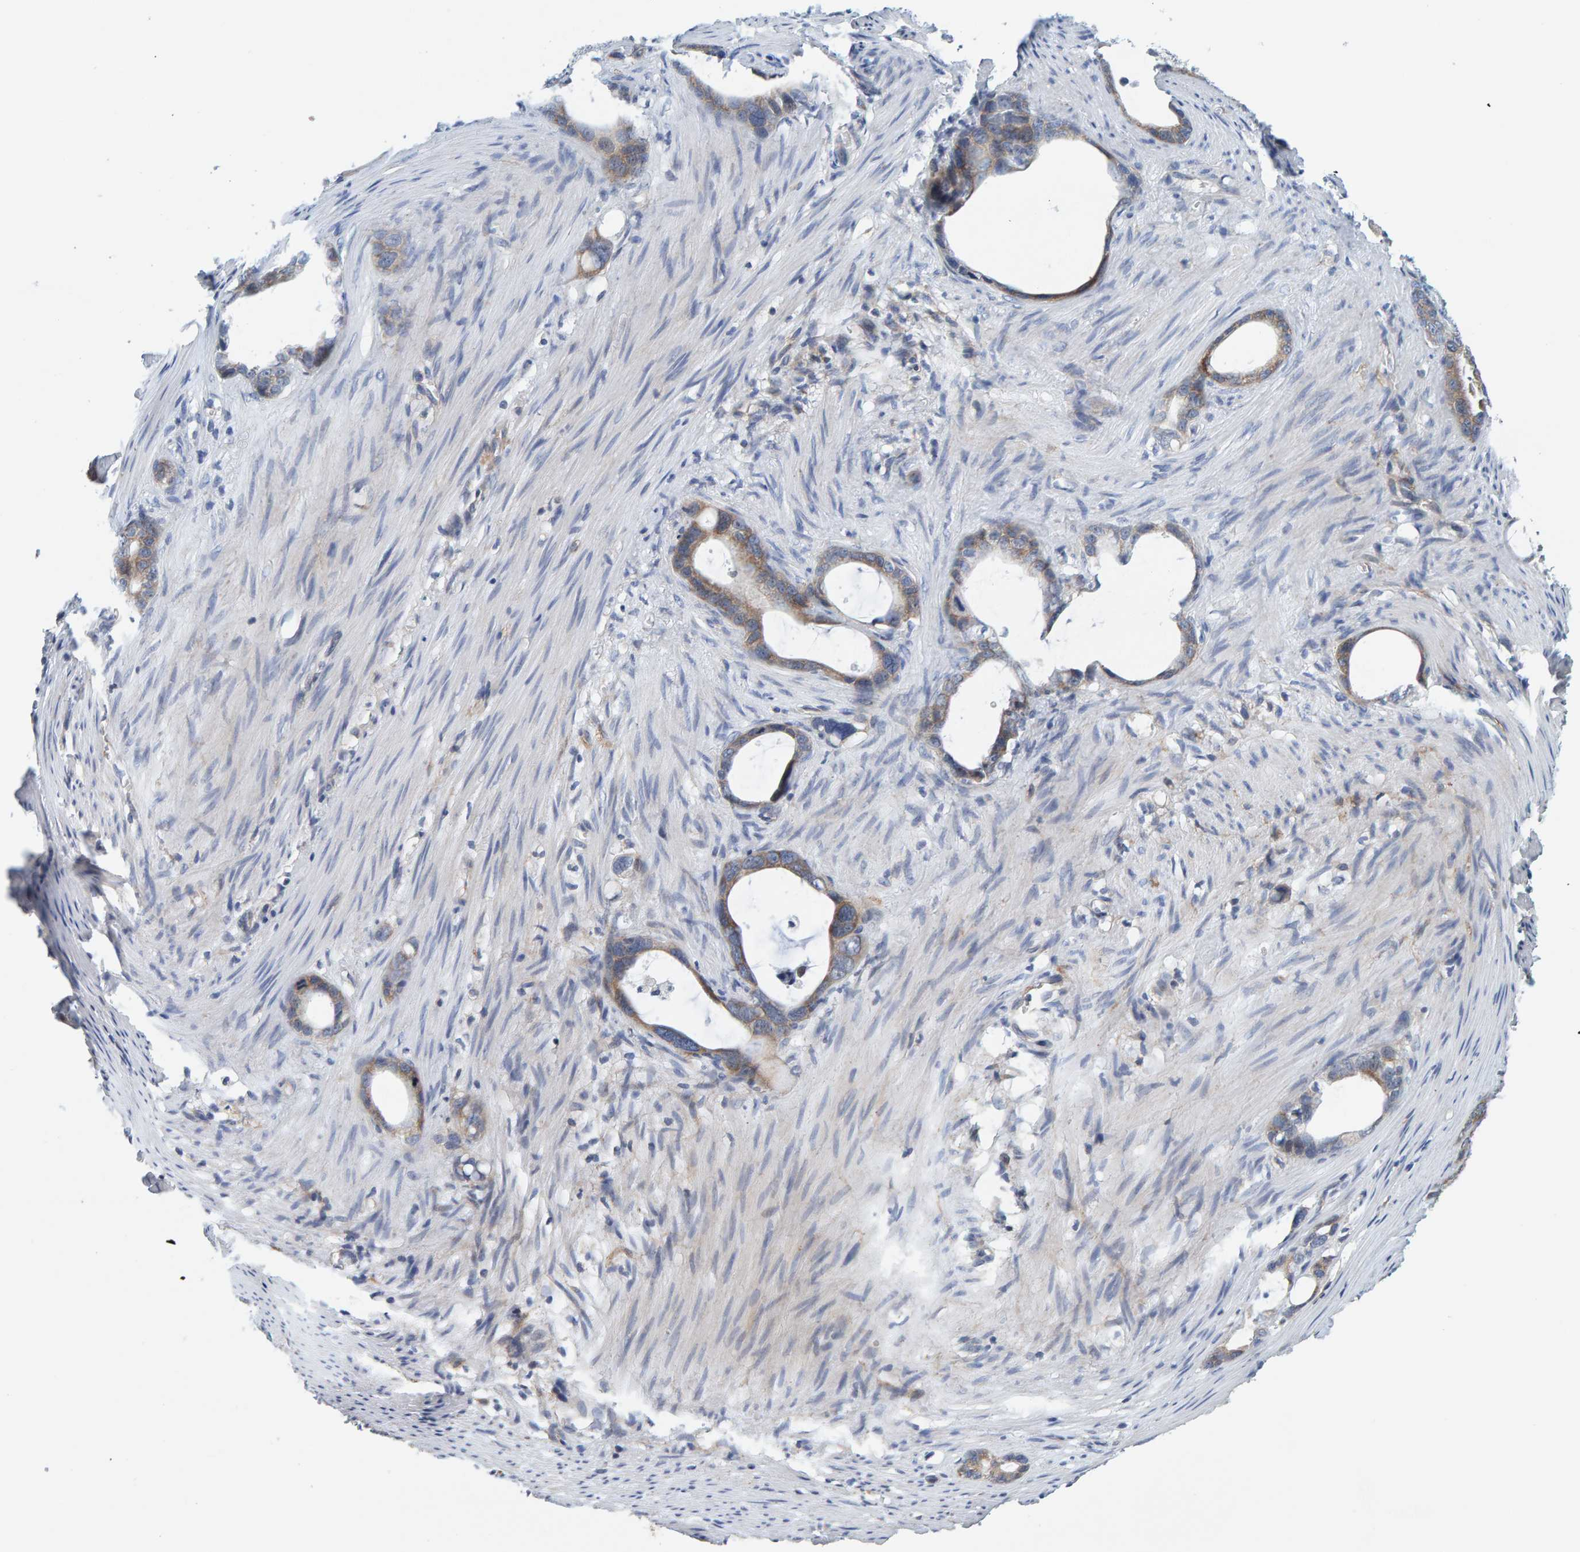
{"staining": {"intensity": "moderate", "quantity": ">75%", "location": "cytoplasmic/membranous"}, "tissue": "stomach cancer", "cell_type": "Tumor cells", "image_type": "cancer", "snomed": [{"axis": "morphology", "description": "Adenocarcinoma, NOS"}, {"axis": "topography", "description": "Stomach"}], "caption": "Adenocarcinoma (stomach) stained with DAB immunohistochemistry exhibits medium levels of moderate cytoplasmic/membranous staining in approximately >75% of tumor cells.", "gene": "RGP1", "patient": {"sex": "female", "age": 75}}